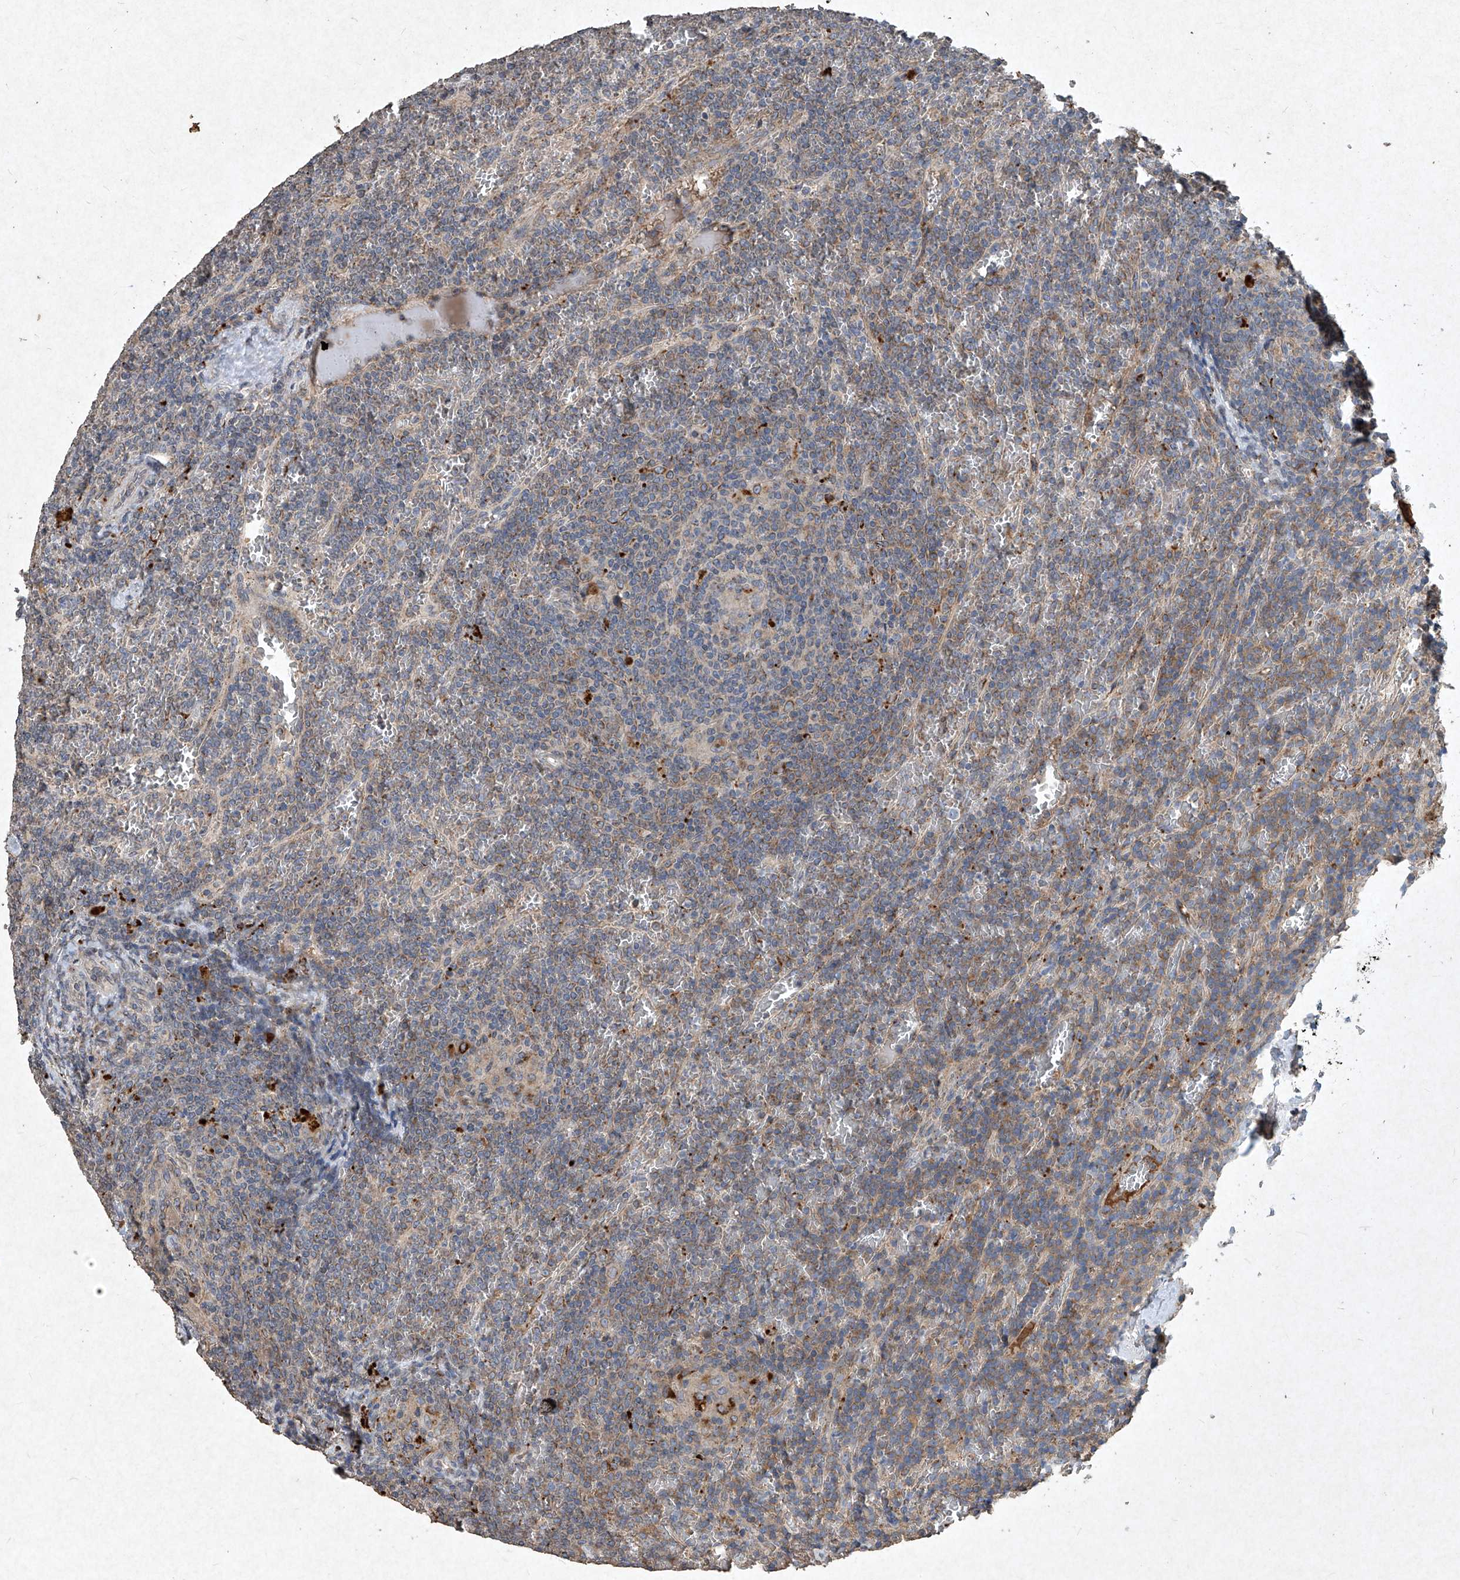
{"staining": {"intensity": "moderate", "quantity": "25%-75%", "location": "cytoplasmic/membranous"}, "tissue": "lymphoma", "cell_type": "Tumor cells", "image_type": "cancer", "snomed": [{"axis": "morphology", "description": "Malignant lymphoma, non-Hodgkin's type, Low grade"}, {"axis": "topography", "description": "Spleen"}], "caption": "A brown stain labels moderate cytoplasmic/membranous positivity of a protein in lymphoma tumor cells. Using DAB (brown) and hematoxylin (blue) stains, captured at high magnification using brightfield microscopy.", "gene": "MED16", "patient": {"sex": "female", "age": 19}}